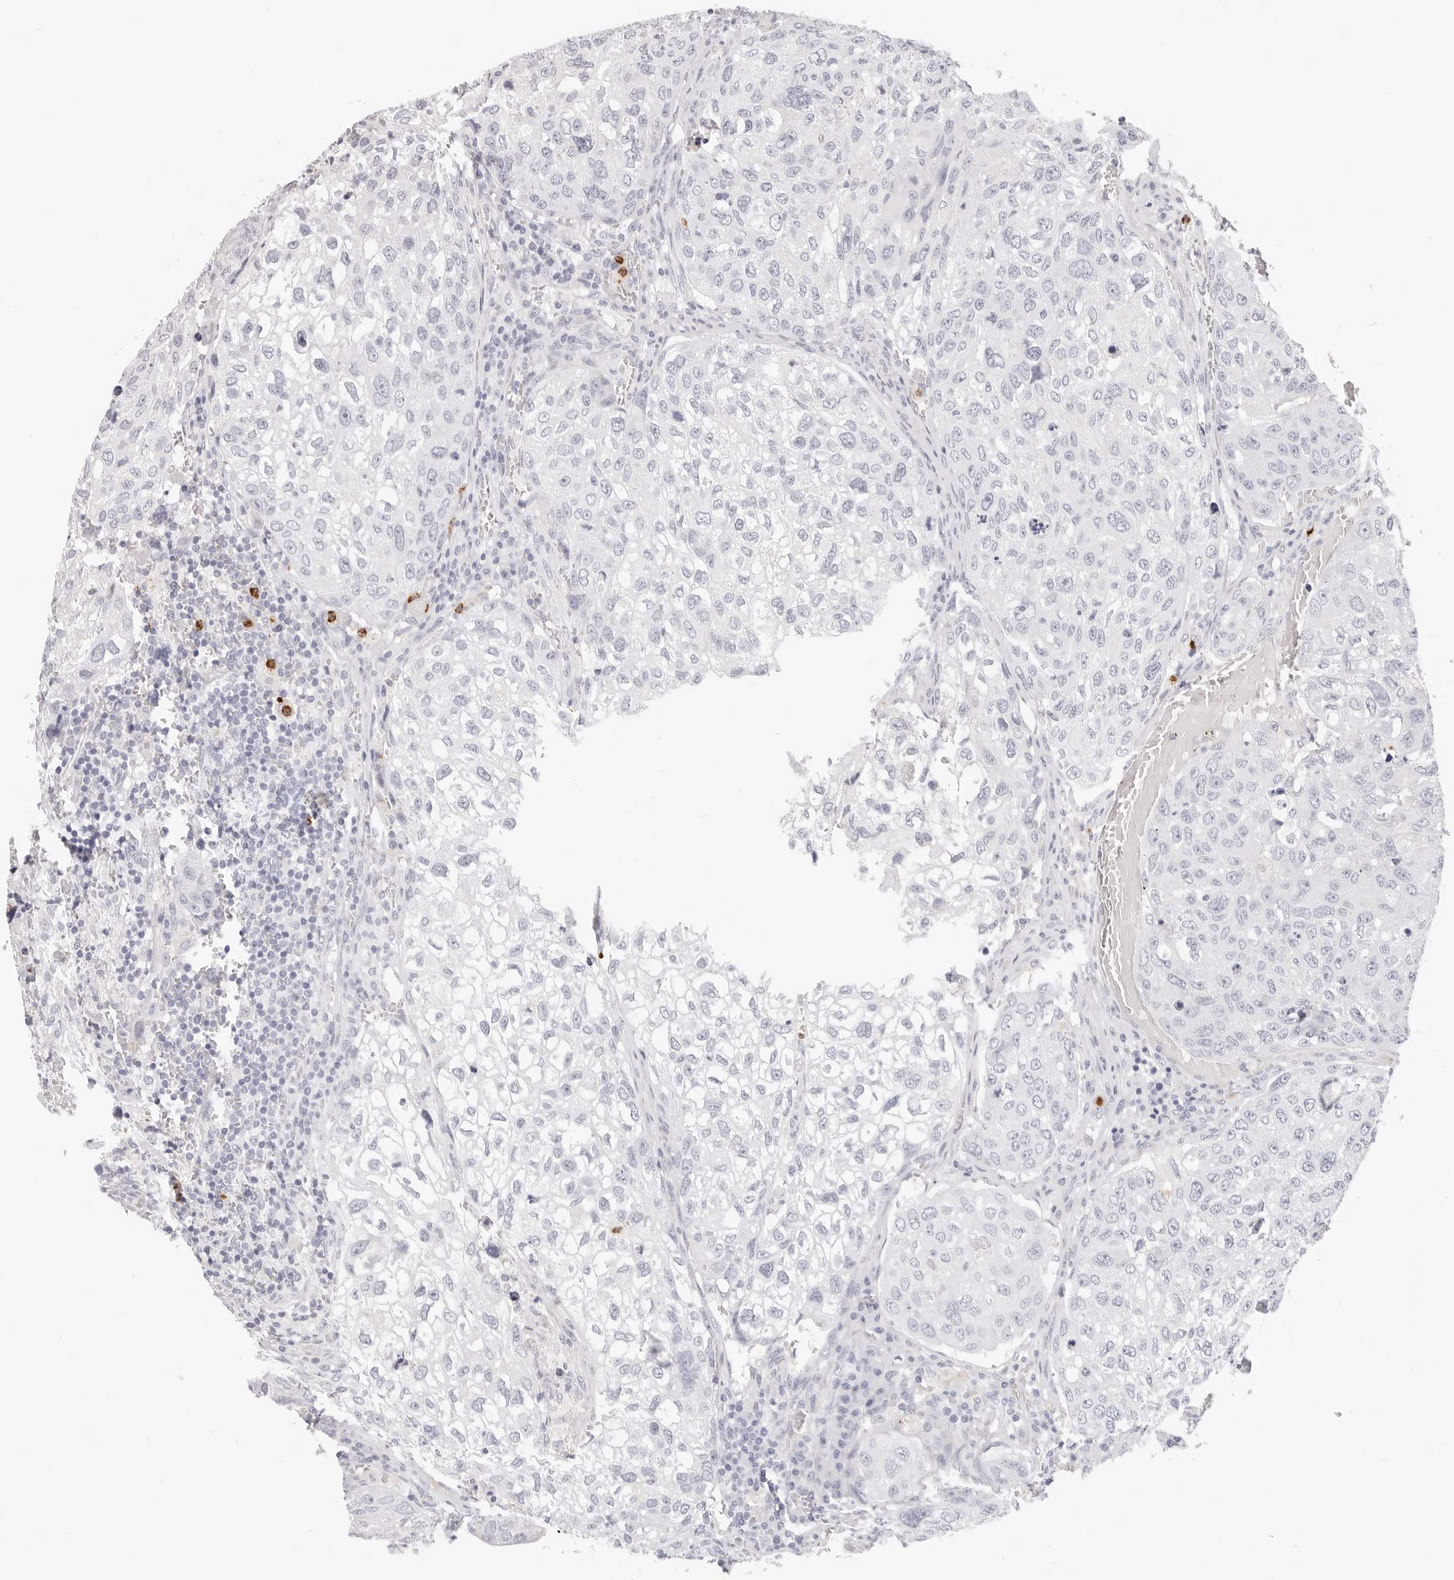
{"staining": {"intensity": "negative", "quantity": "none", "location": "none"}, "tissue": "urothelial cancer", "cell_type": "Tumor cells", "image_type": "cancer", "snomed": [{"axis": "morphology", "description": "Urothelial carcinoma, High grade"}, {"axis": "topography", "description": "Lymph node"}, {"axis": "topography", "description": "Urinary bladder"}], "caption": "Tumor cells show no significant protein positivity in high-grade urothelial carcinoma. The staining was performed using DAB (3,3'-diaminobenzidine) to visualize the protein expression in brown, while the nuclei were stained in blue with hematoxylin (Magnification: 20x).", "gene": "CAMP", "patient": {"sex": "male", "age": 51}}